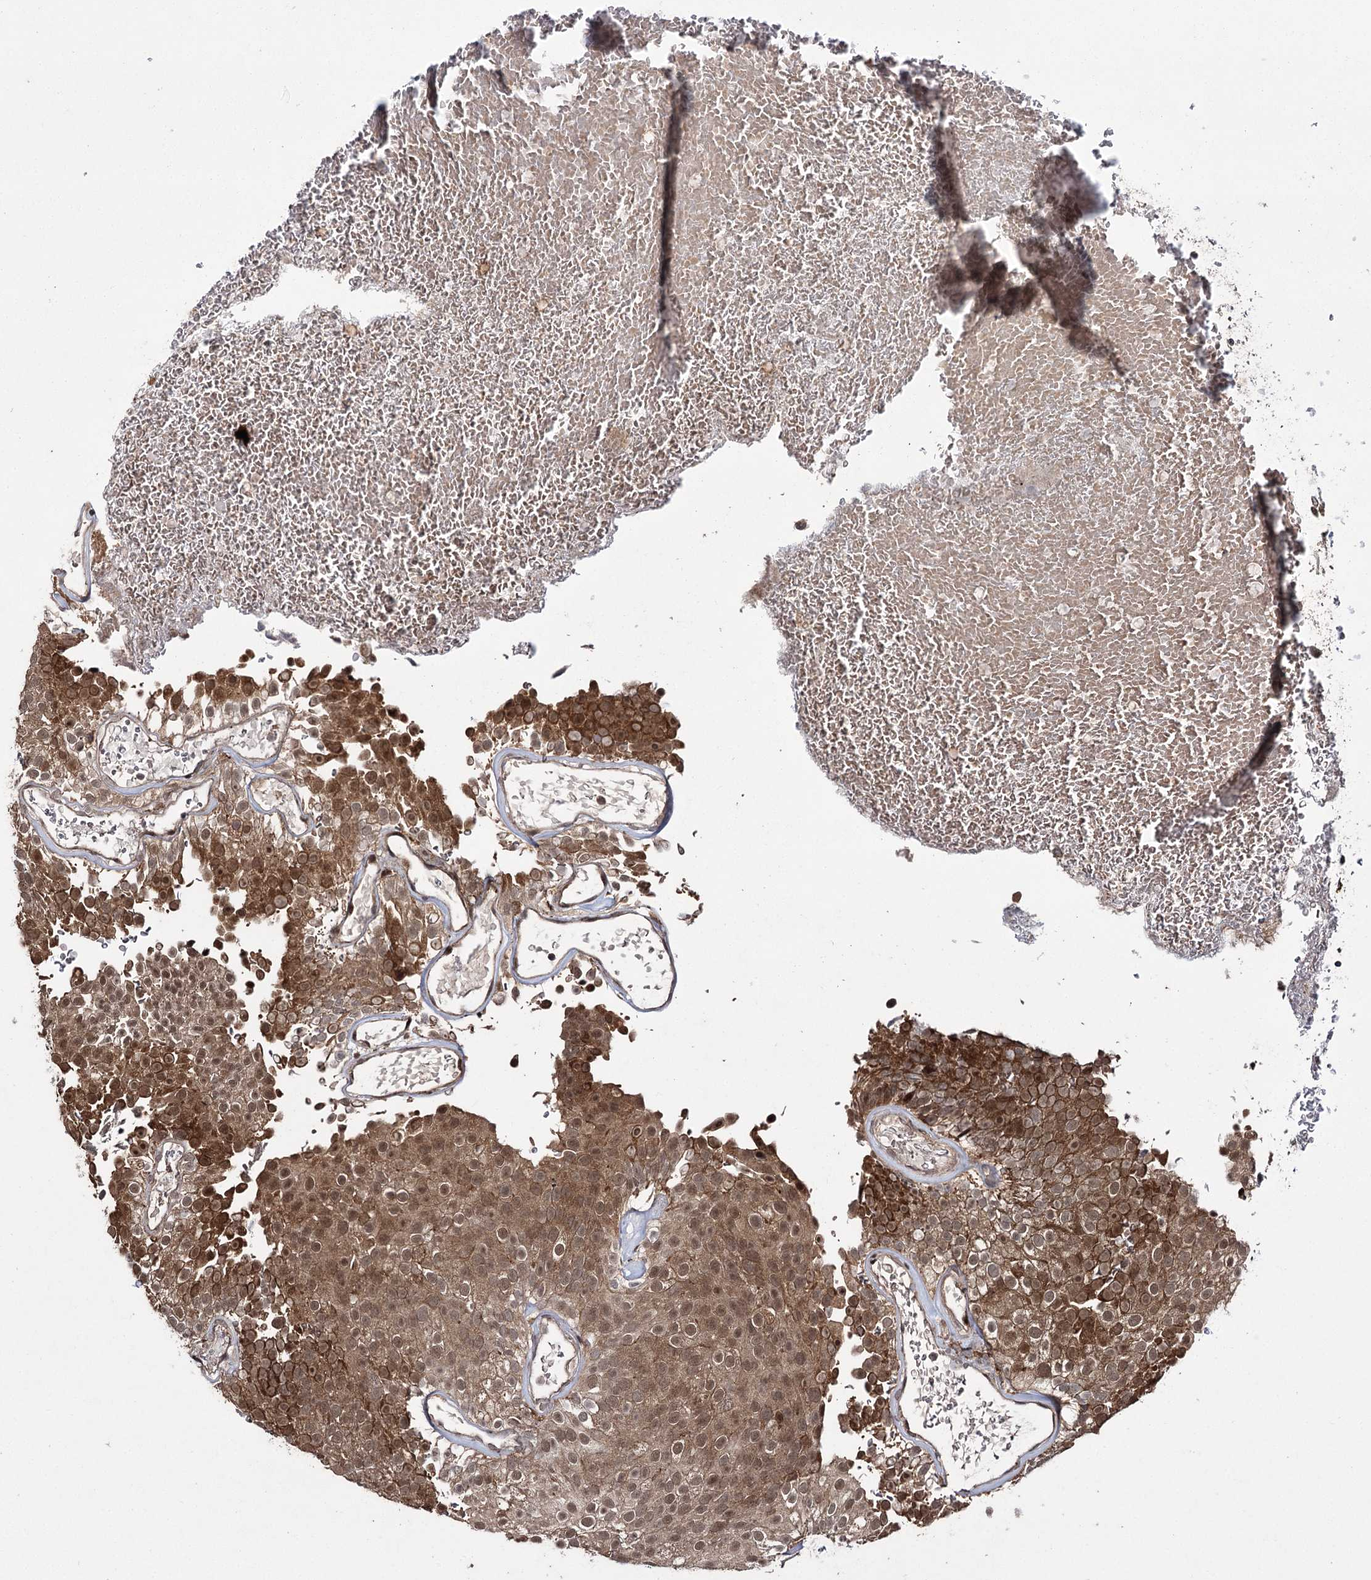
{"staining": {"intensity": "strong", "quantity": ">75%", "location": "cytoplasmic/membranous,nuclear"}, "tissue": "urothelial cancer", "cell_type": "Tumor cells", "image_type": "cancer", "snomed": [{"axis": "morphology", "description": "Urothelial carcinoma, Low grade"}, {"axis": "topography", "description": "Urinary bladder"}], "caption": "Strong cytoplasmic/membranous and nuclear staining for a protein is present in approximately >75% of tumor cells of low-grade urothelial carcinoma using immunohistochemistry (IHC).", "gene": "MKNK2", "patient": {"sex": "male", "age": 78}}